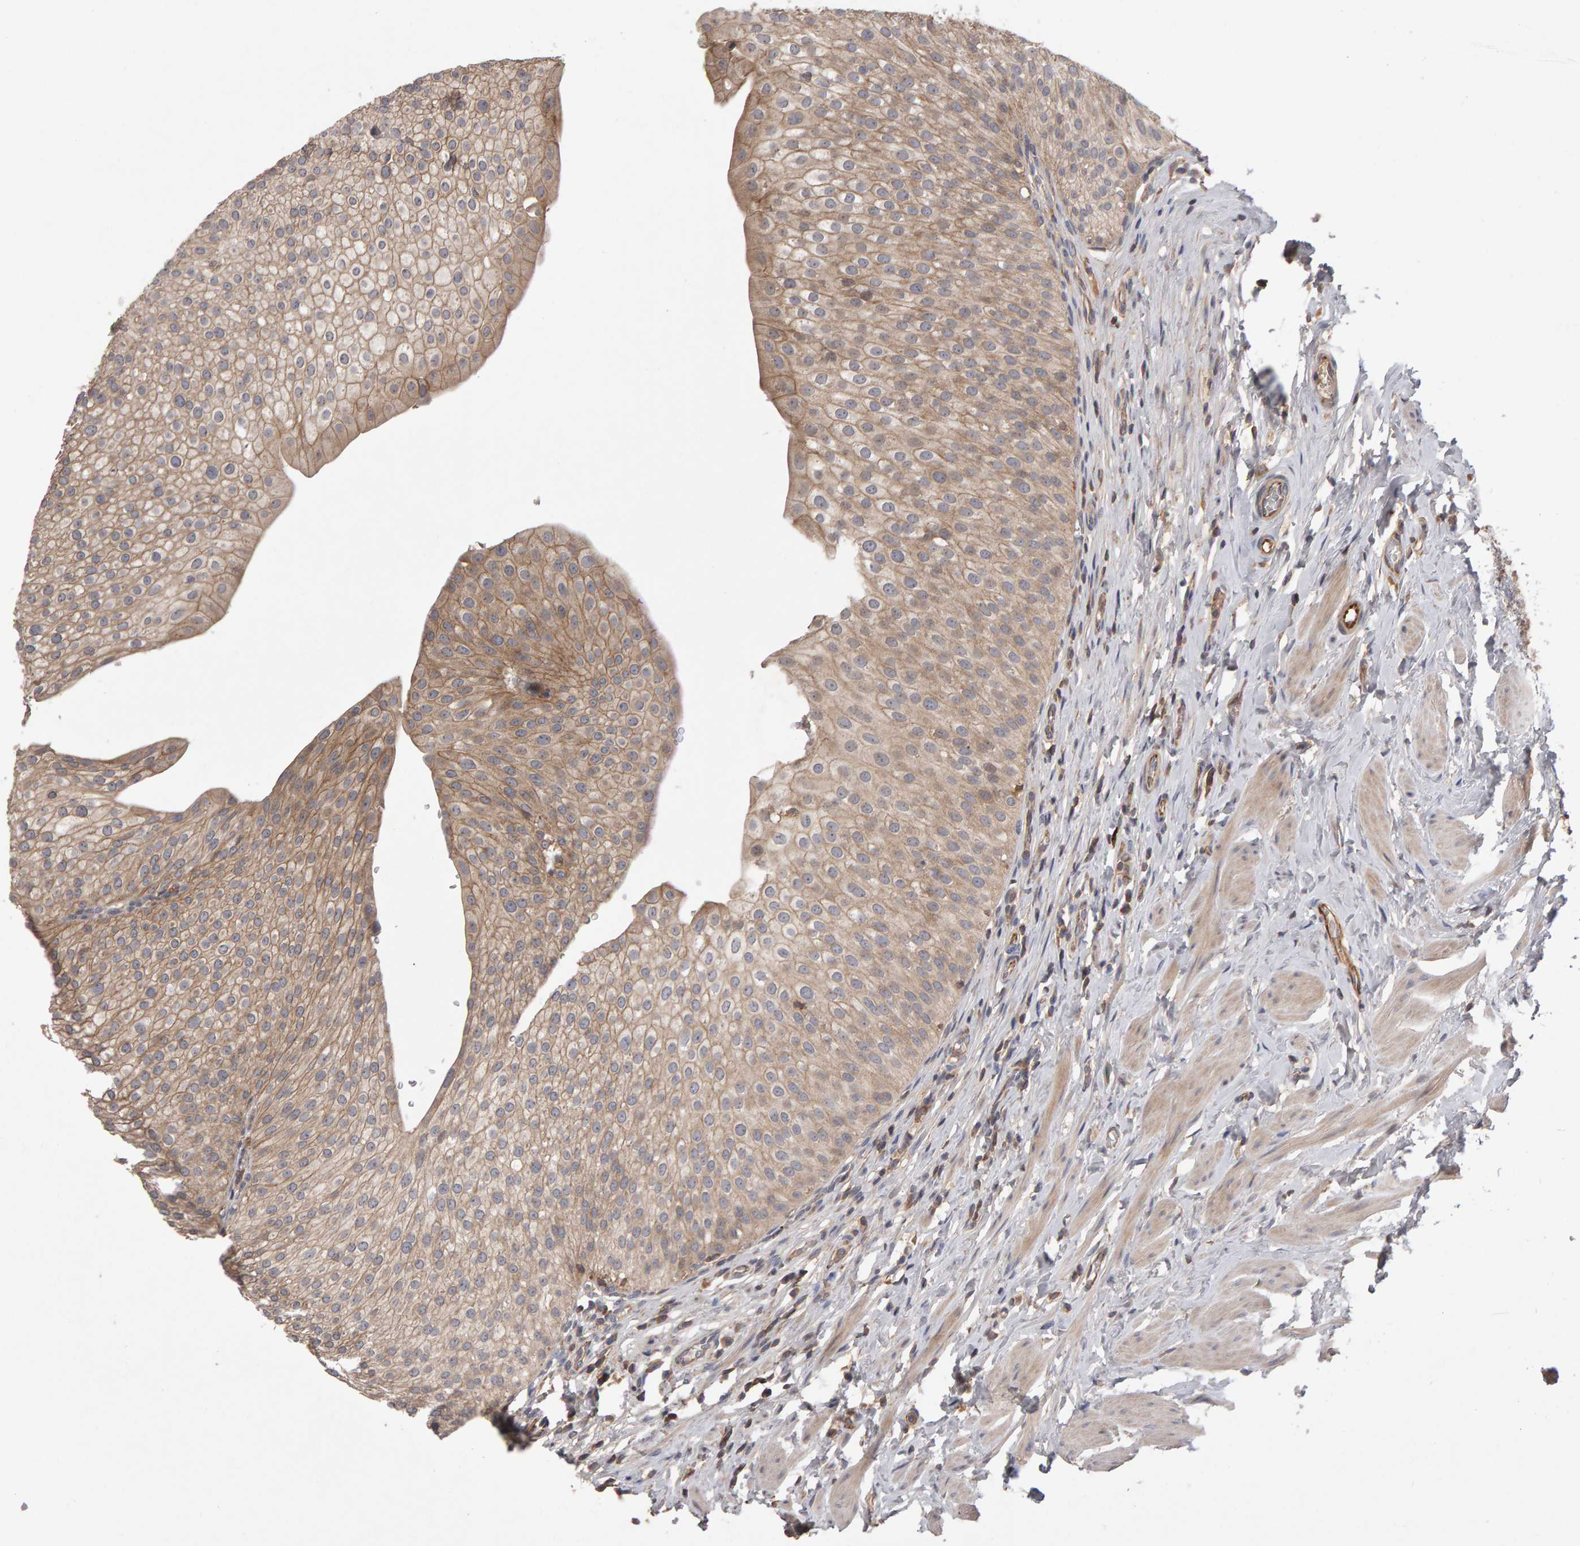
{"staining": {"intensity": "moderate", "quantity": ">75%", "location": "cytoplasmic/membranous"}, "tissue": "urothelial cancer", "cell_type": "Tumor cells", "image_type": "cancer", "snomed": [{"axis": "morphology", "description": "Normal tissue, NOS"}, {"axis": "morphology", "description": "Urothelial carcinoma, Low grade"}, {"axis": "topography", "description": "Smooth muscle"}, {"axis": "topography", "description": "Urinary bladder"}], "caption": "This image shows IHC staining of urothelial cancer, with medium moderate cytoplasmic/membranous positivity in about >75% of tumor cells.", "gene": "PGS1", "patient": {"sex": "male", "age": 60}}